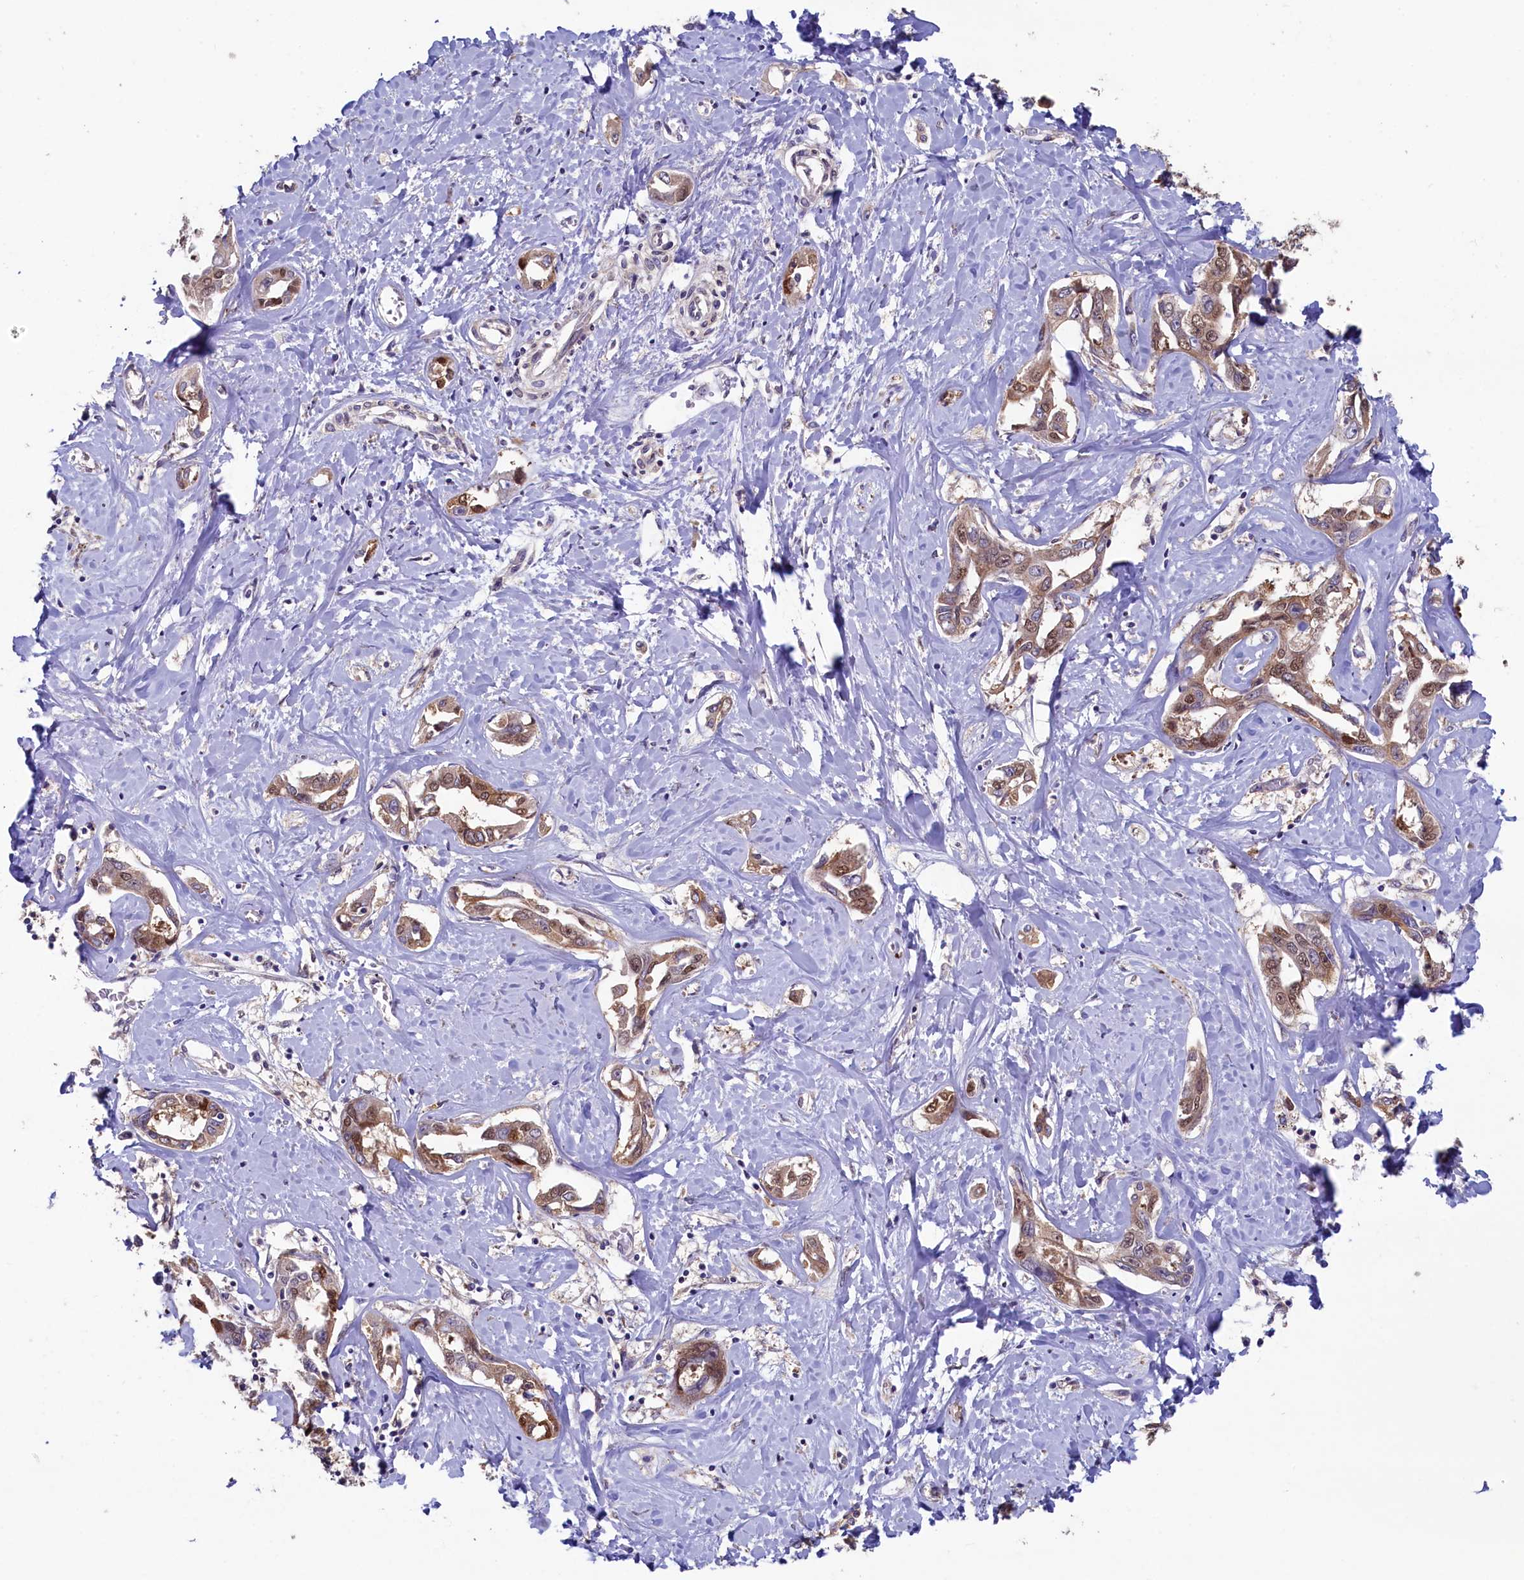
{"staining": {"intensity": "moderate", "quantity": ">75%", "location": "cytoplasmic/membranous"}, "tissue": "liver cancer", "cell_type": "Tumor cells", "image_type": "cancer", "snomed": [{"axis": "morphology", "description": "Cholangiocarcinoma"}, {"axis": "topography", "description": "Liver"}], "caption": "Cholangiocarcinoma (liver) stained with a brown dye exhibits moderate cytoplasmic/membranous positive staining in about >75% of tumor cells.", "gene": "SPATA2L", "patient": {"sex": "male", "age": 59}}